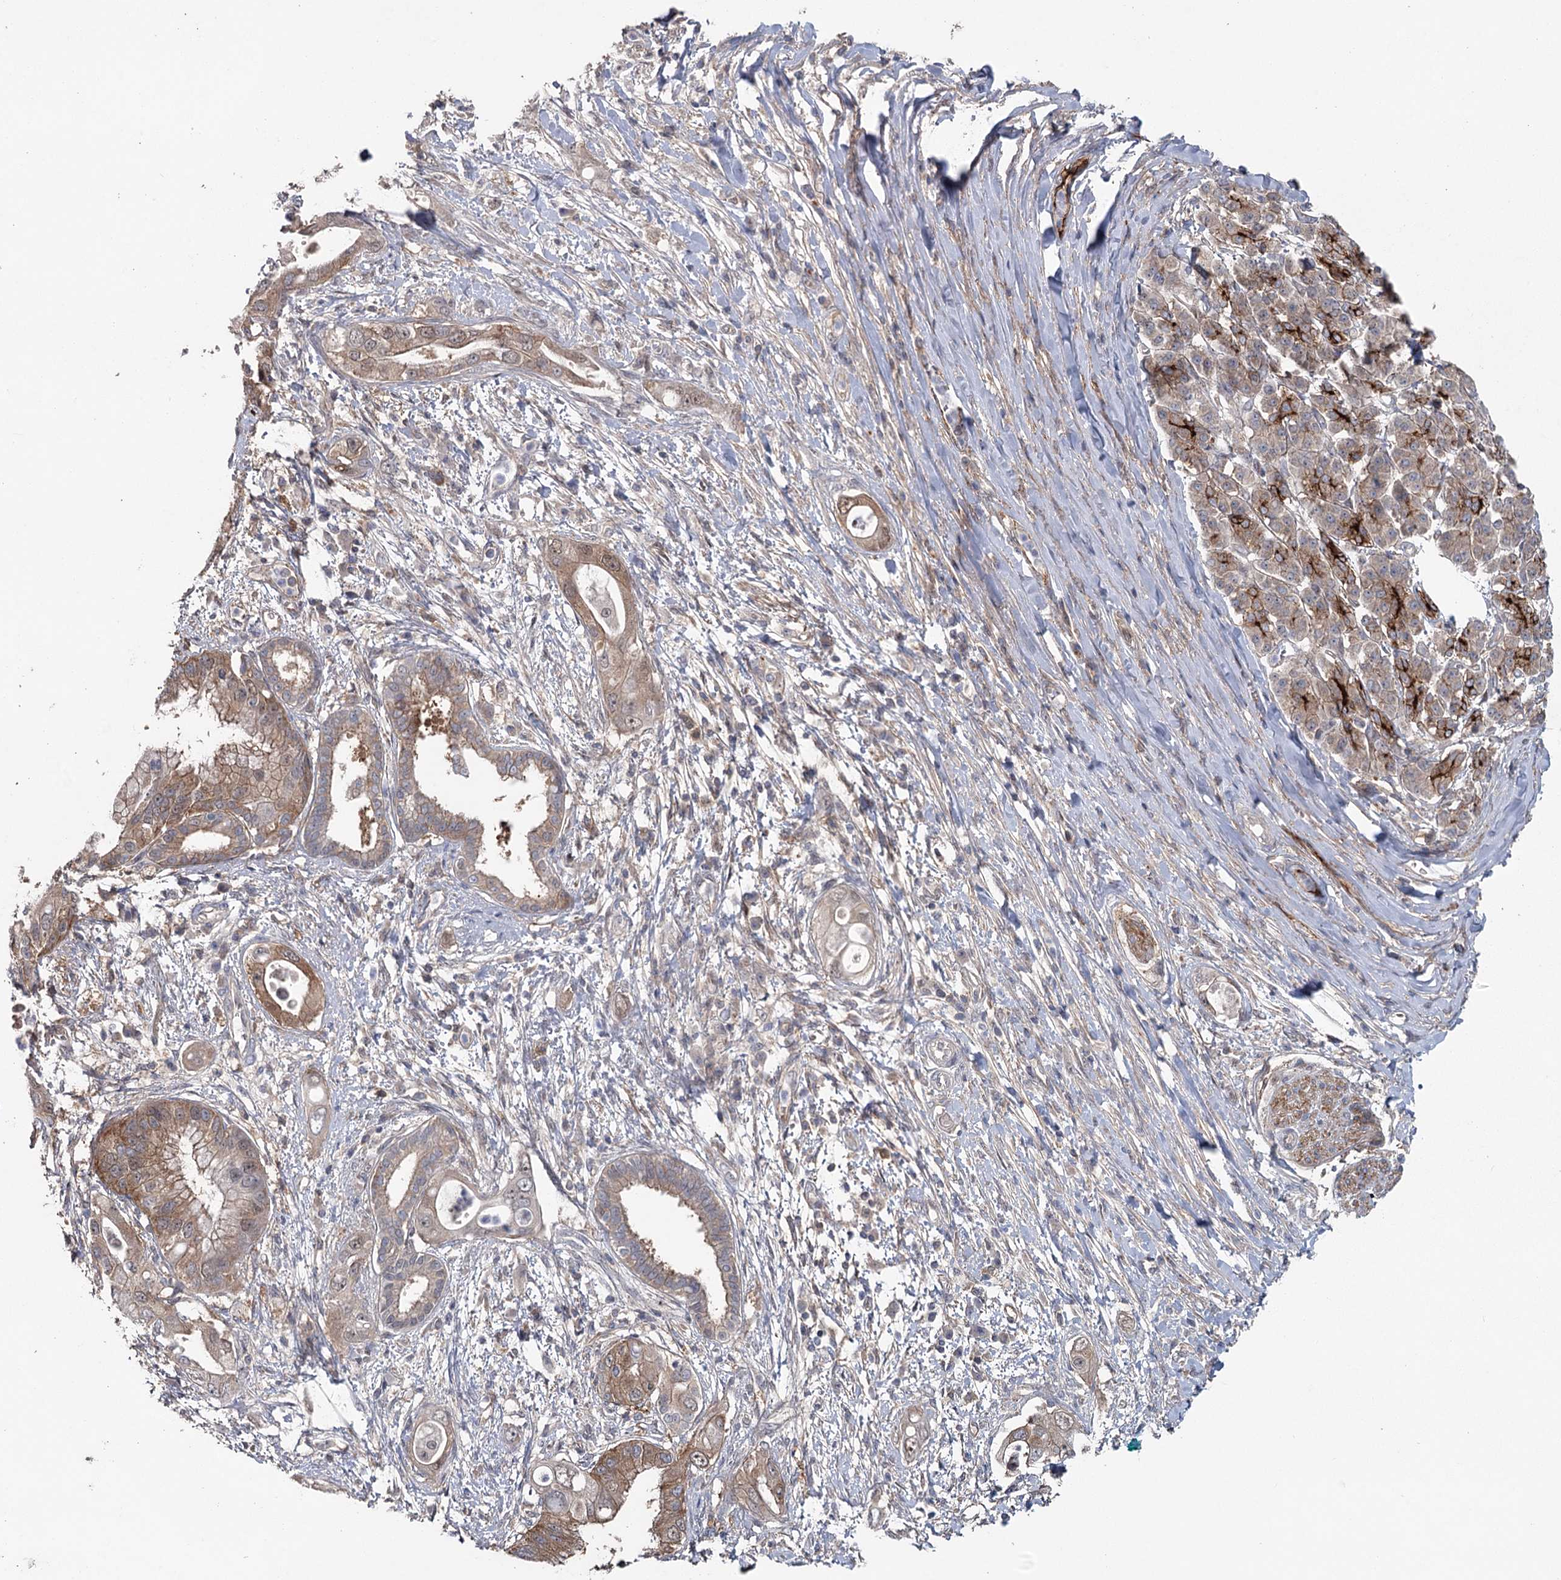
{"staining": {"intensity": "moderate", "quantity": "25%-75%", "location": "cytoplasmic/membranous"}, "tissue": "pancreatic cancer", "cell_type": "Tumor cells", "image_type": "cancer", "snomed": [{"axis": "morphology", "description": "Inflammation, NOS"}, {"axis": "morphology", "description": "Adenocarcinoma, NOS"}, {"axis": "topography", "description": "Pancreas"}], "caption": "Pancreatic adenocarcinoma was stained to show a protein in brown. There is medium levels of moderate cytoplasmic/membranous expression in approximately 25%-75% of tumor cells.", "gene": "MAP3K13", "patient": {"sex": "female", "age": 56}}